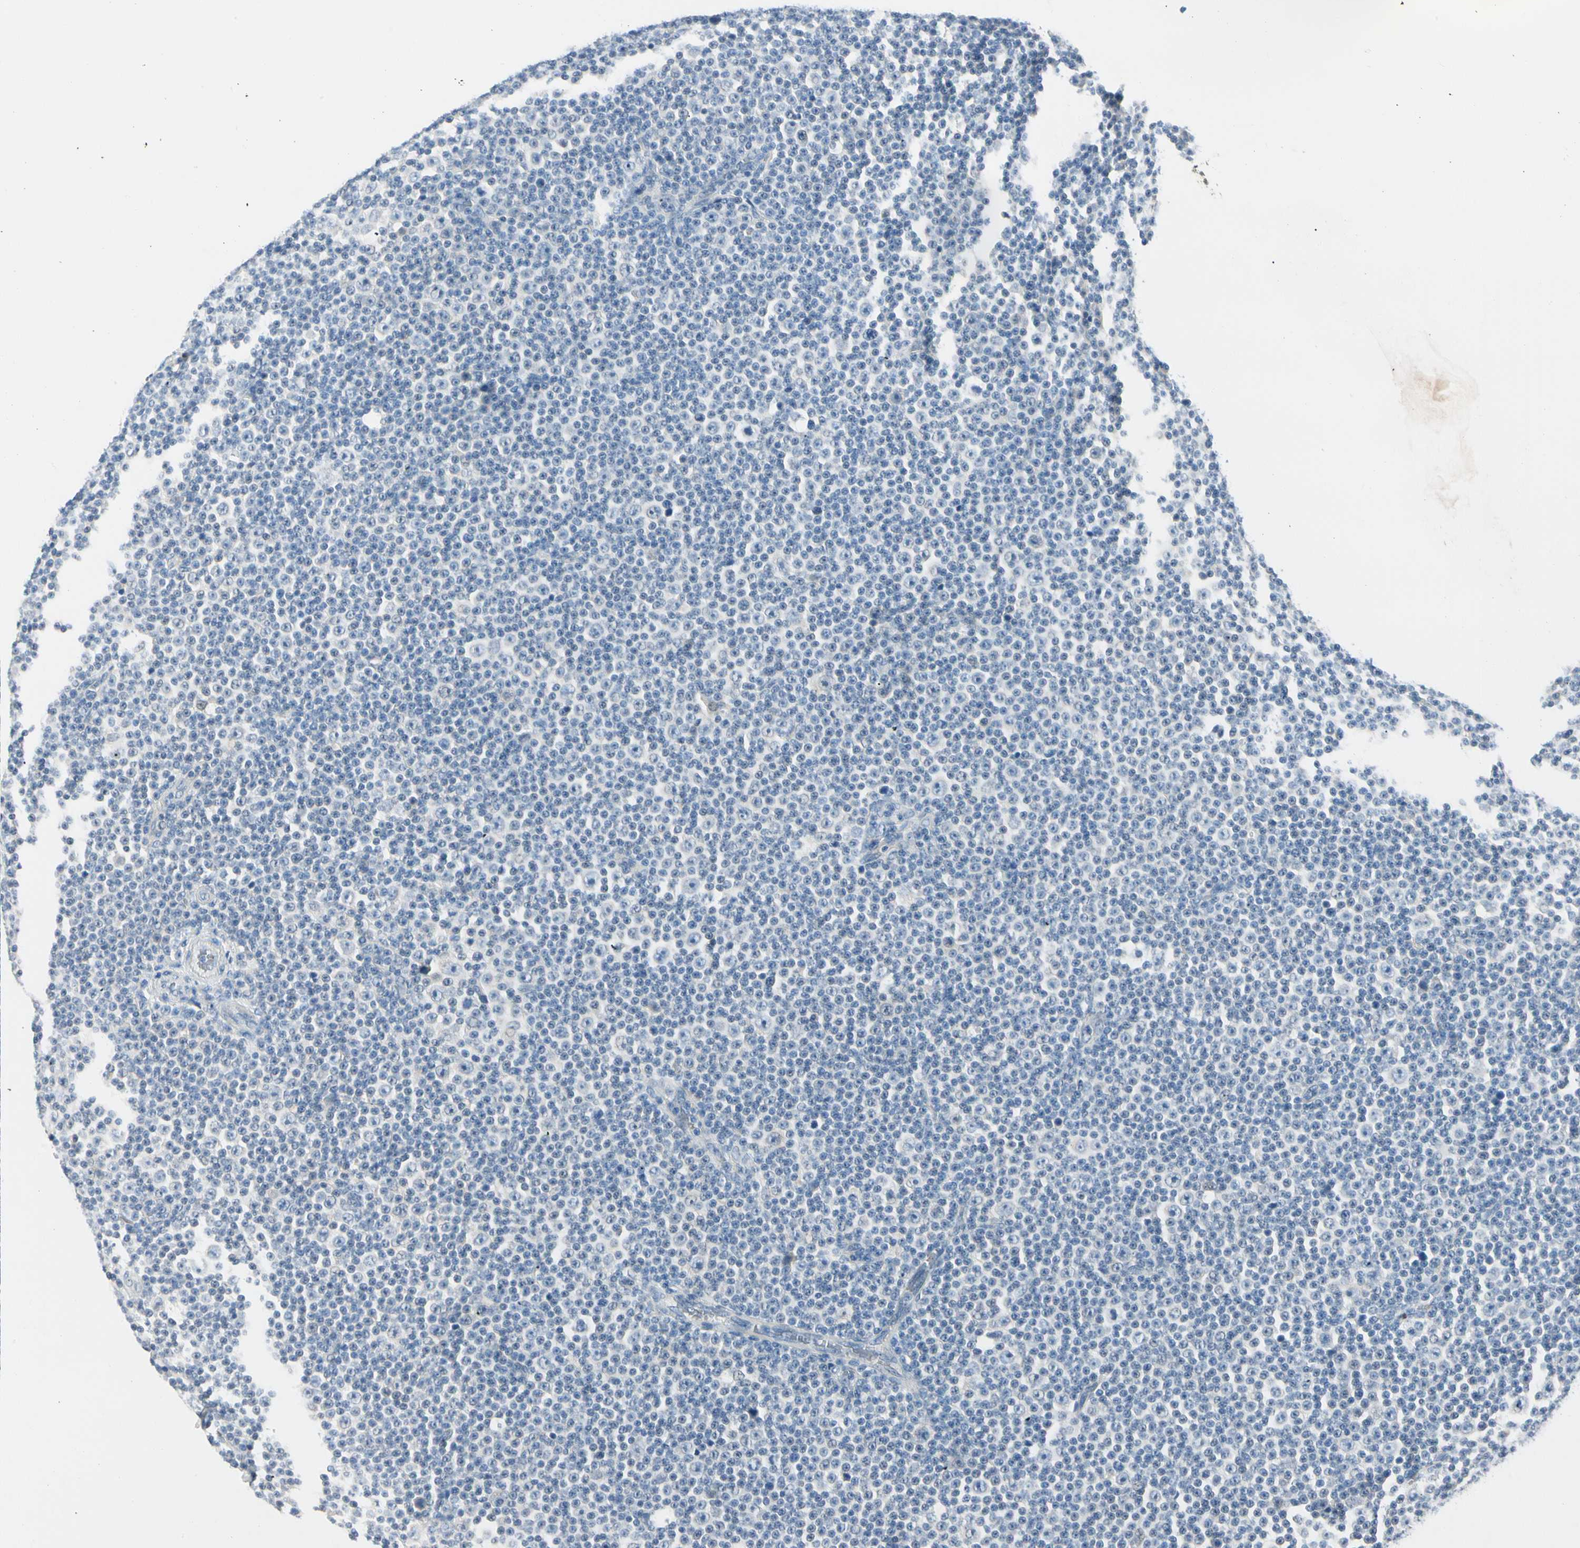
{"staining": {"intensity": "negative", "quantity": "none", "location": "none"}, "tissue": "lymphoma", "cell_type": "Tumor cells", "image_type": "cancer", "snomed": [{"axis": "morphology", "description": "Malignant lymphoma, non-Hodgkin's type, Low grade"}, {"axis": "topography", "description": "Lymph node"}], "caption": "Human lymphoma stained for a protein using immunohistochemistry (IHC) shows no expression in tumor cells.", "gene": "CA1", "patient": {"sex": "female", "age": 67}}